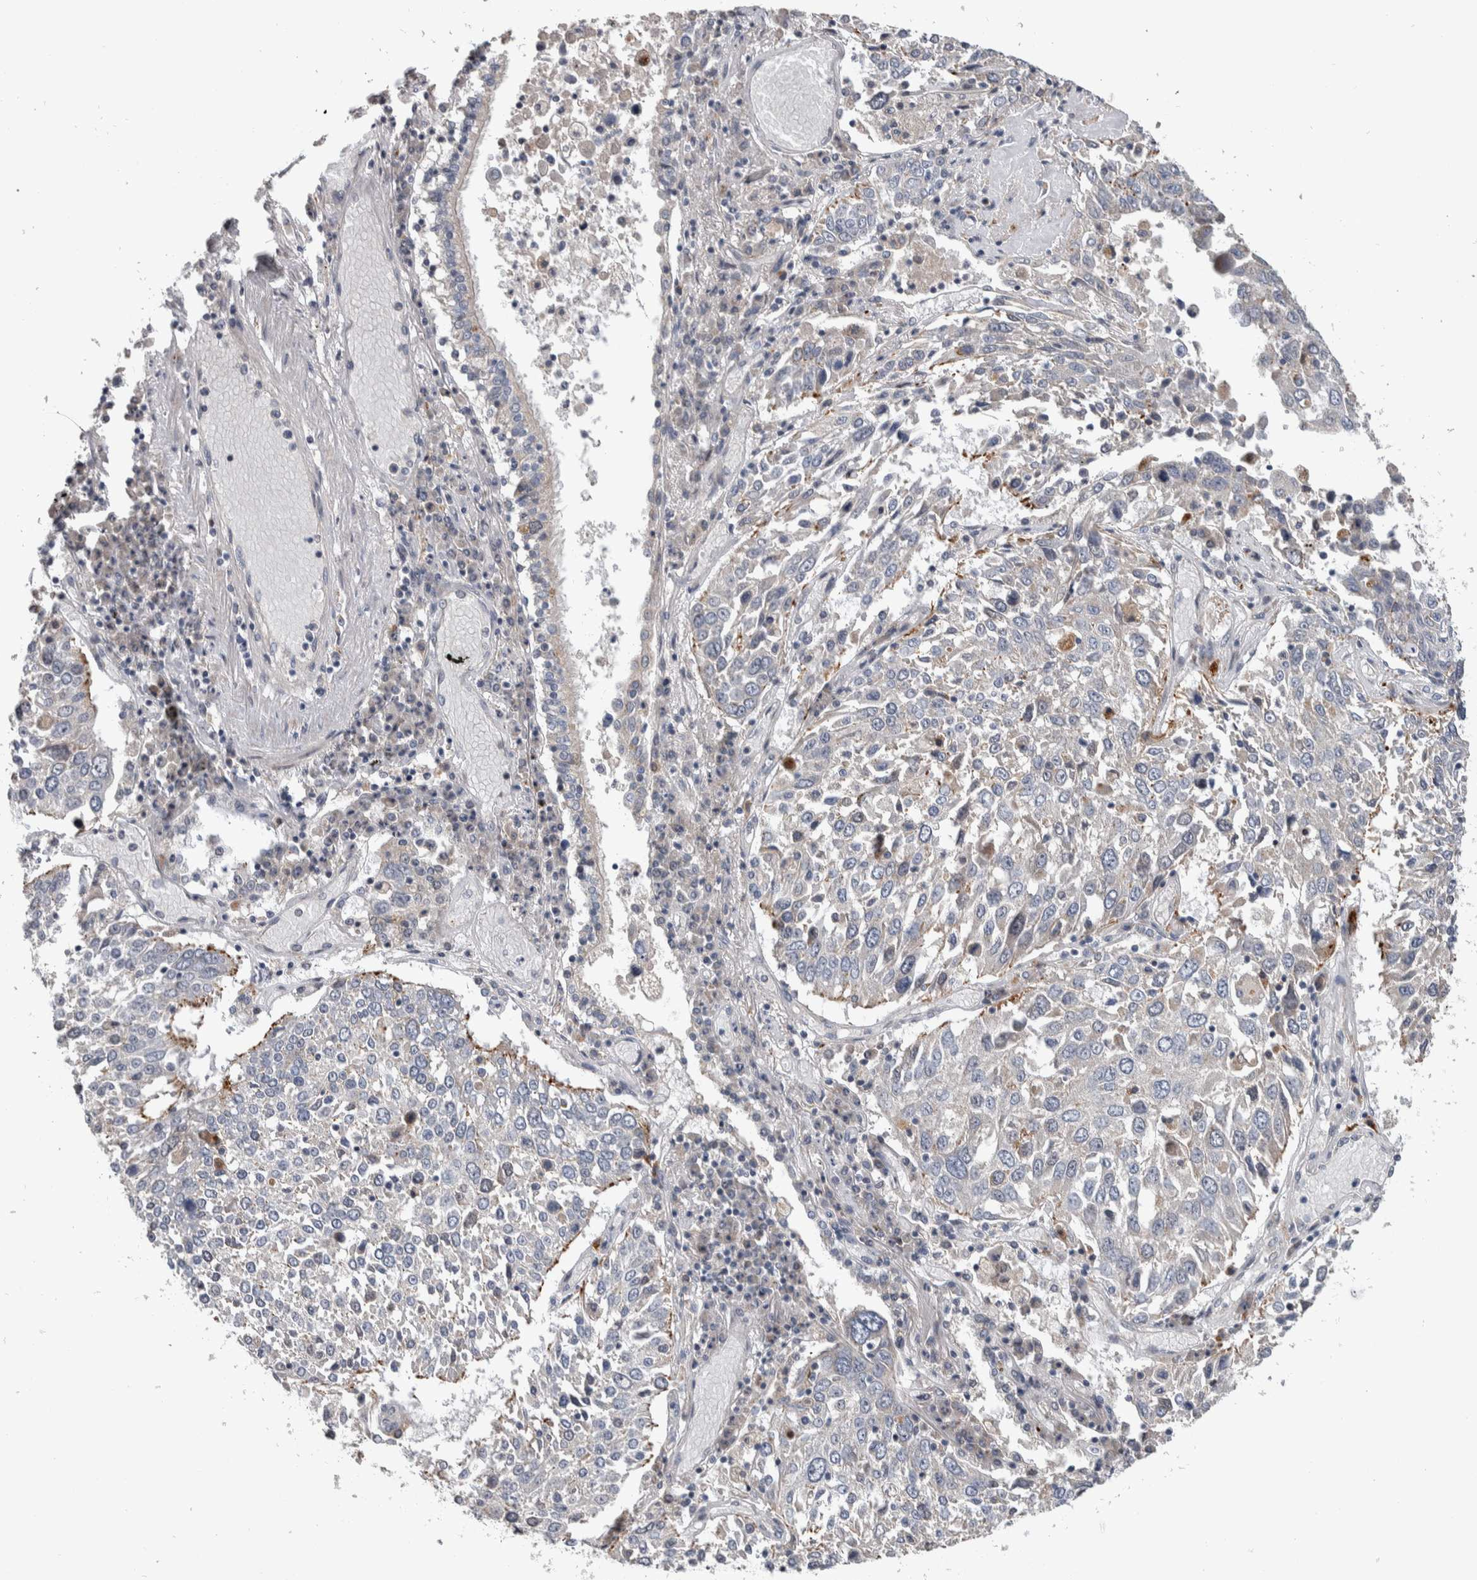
{"staining": {"intensity": "moderate", "quantity": "<25%", "location": "cytoplasmic/membranous"}, "tissue": "lung cancer", "cell_type": "Tumor cells", "image_type": "cancer", "snomed": [{"axis": "morphology", "description": "Squamous cell carcinoma, NOS"}, {"axis": "topography", "description": "Lung"}], "caption": "DAB immunohistochemical staining of lung cancer reveals moderate cytoplasmic/membranous protein positivity in approximately <25% of tumor cells. (Brightfield microscopy of DAB IHC at high magnification).", "gene": "FAM83G", "patient": {"sex": "male", "age": 65}}